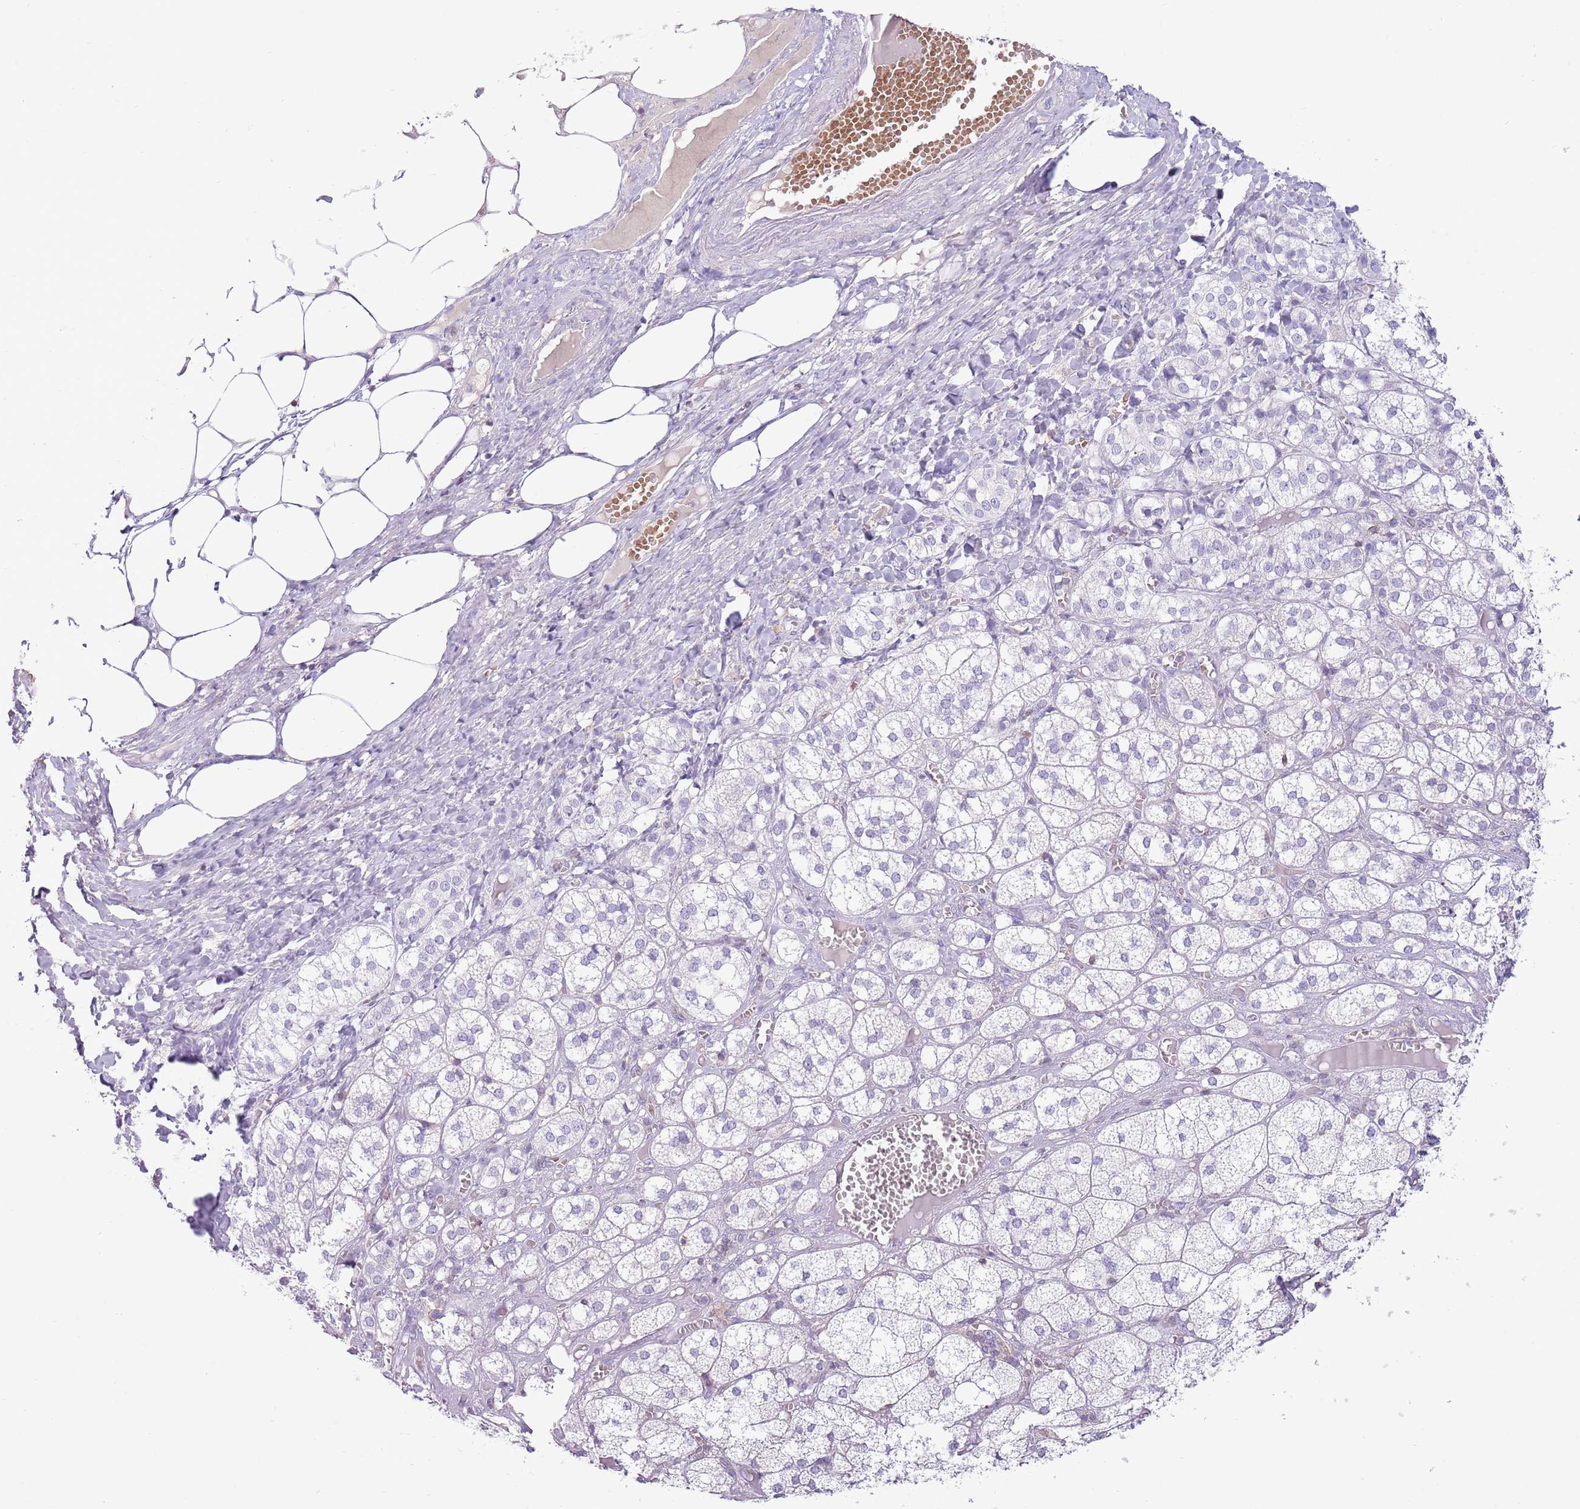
{"staining": {"intensity": "negative", "quantity": "none", "location": "none"}, "tissue": "adrenal gland", "cell_type": "Glandular cells", "image_type": "normal", "snomed": [{"axis": "morphology", "description": "Normal tissue, NOS"}, {"axis": "topography", "description": "Adrenal gland"}], "caption": "This is an IHC micrograph of benign adrenal gland. There is no staining in glandular cells.", "gene": "OR4Q3", "patient": {"sex": "female", "age": 61}}